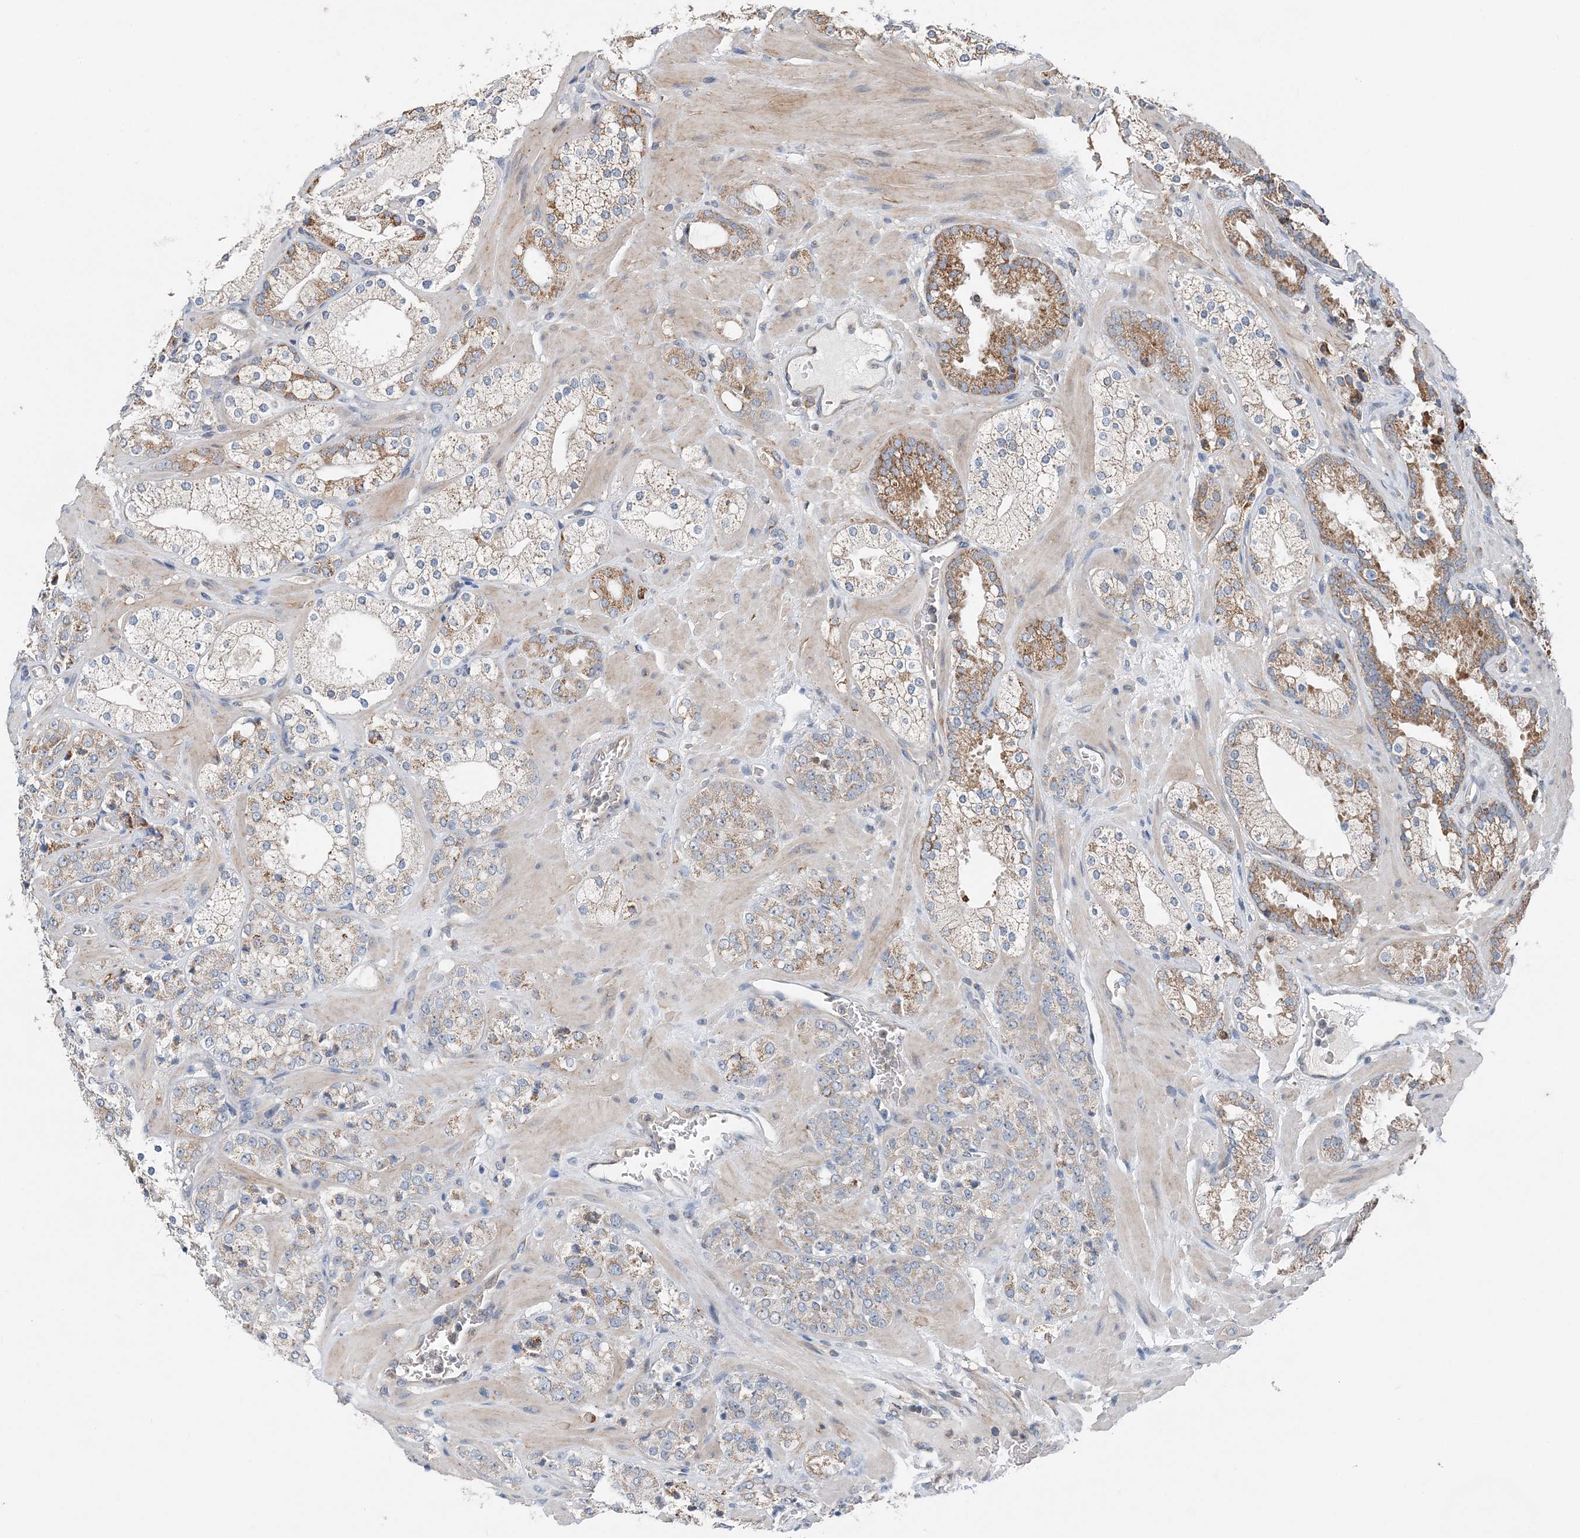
{"staining": {"intensity": "moderate", "quantity": "<25%", "location": "cytoplasmic/membranous"}, "tissue": "prostate cancer", "cell_type": "Tumor cells", "image_type": "cancer", "snomed": [{"axis": "morphology", "description": "Adenocarcinoma, High grade"}, {"axis": "topography", "description": "Prostate"}], "caption": "Prostate cancer tissue displays moderate cytoplasmic/membranous staining in approximately <25% of tumor cells (DAB (3,3'-diaminobenzidine) = brown stain, brightfield microscopy at high magnification).", "gene": "SPRY2", "patient": {"sex": "male", "age": 64}}